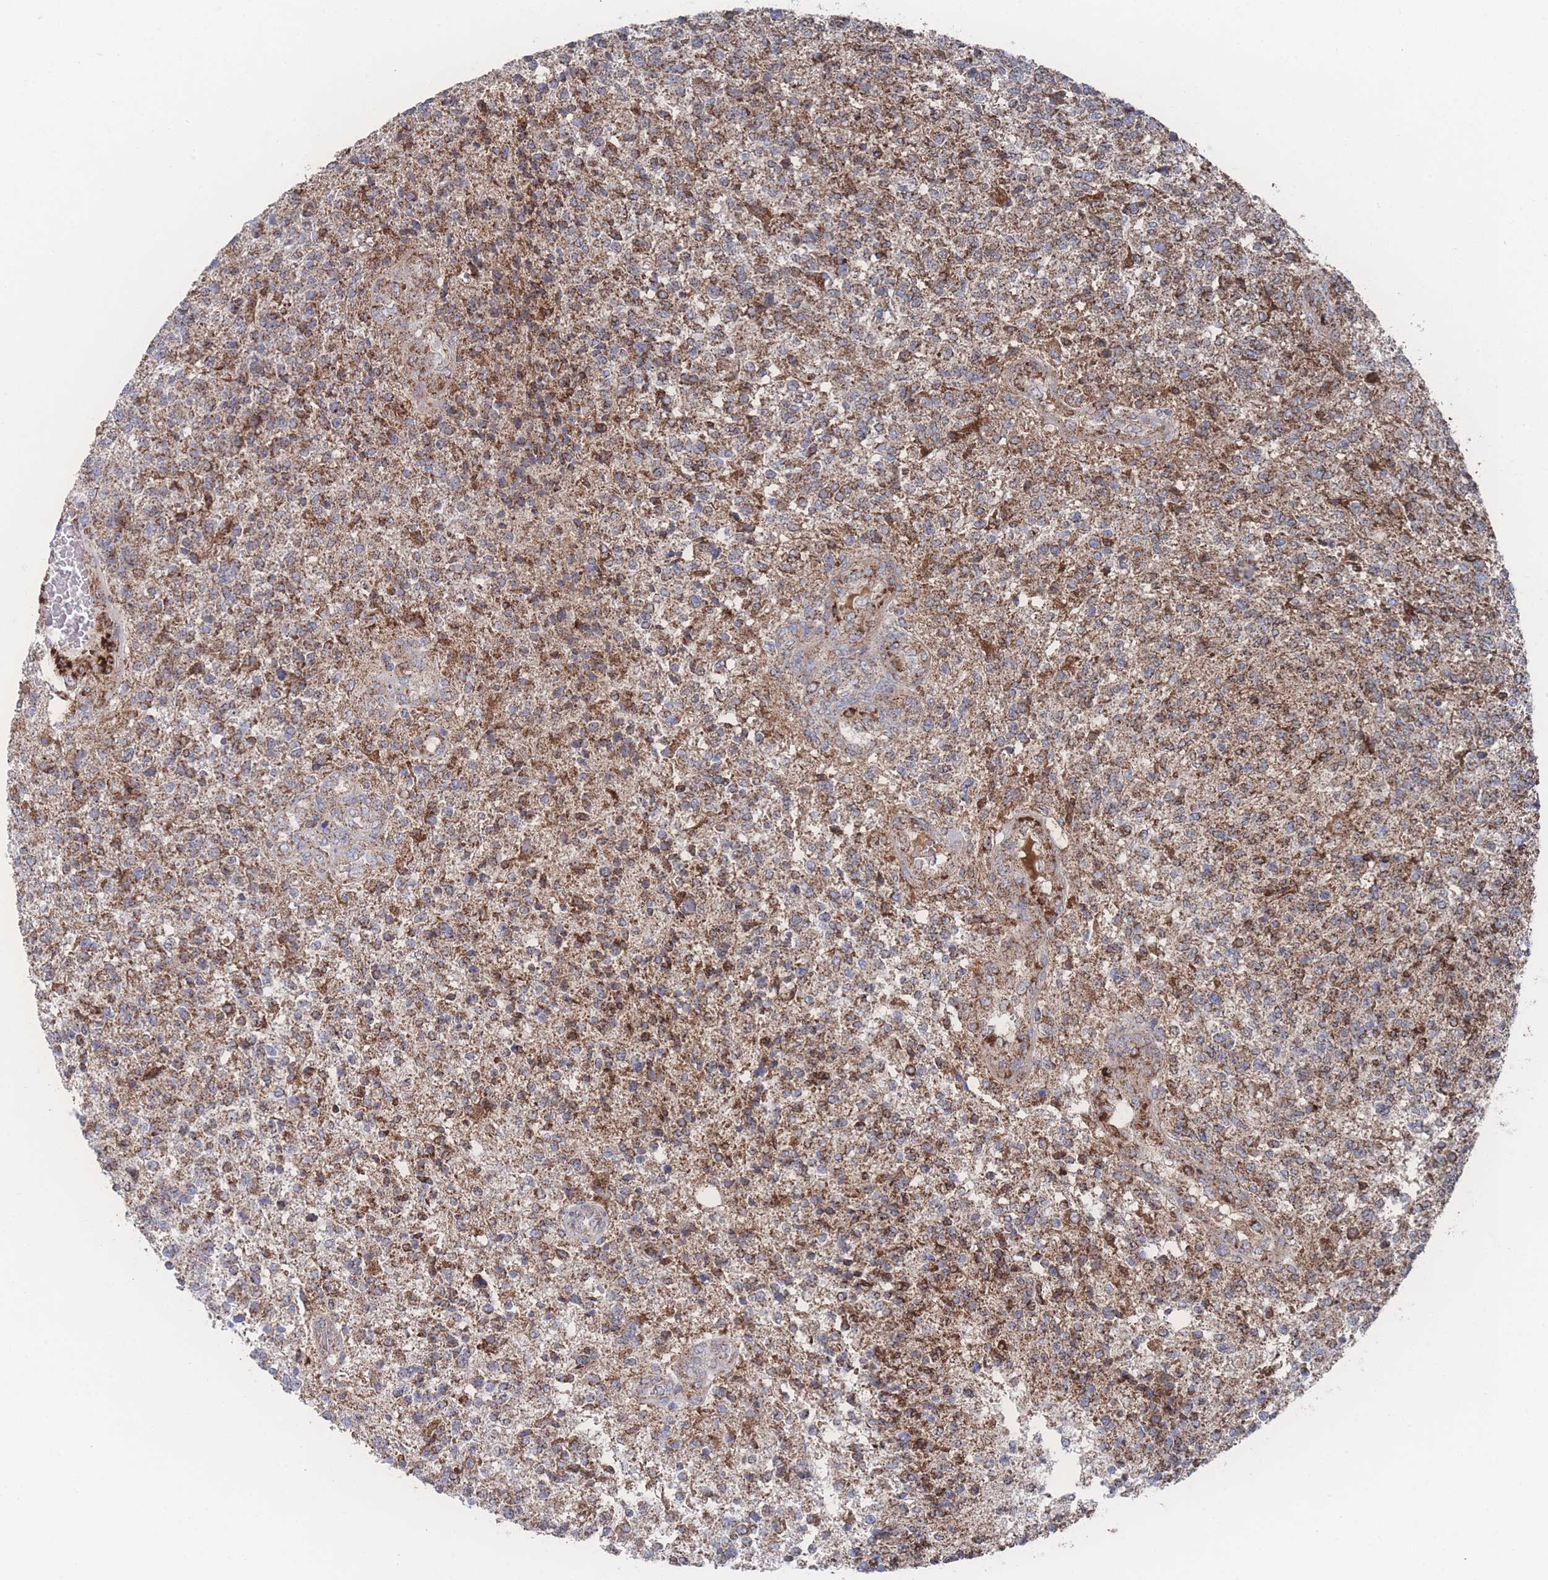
{"staining": {"intensity": "strong", "quantity": "25%-75%", "location": "cytoplasmic/membranous"}, "tissue": "glioma", "cell_type": "Tumor cells", "image_type": "cancer", "snomed": [{"axis": "morphology", "description": "Glioma, malignant, High grade"}, {"axis": "topography", "description": "Brain"}], "caption": "Tumor cells show high levels of strong cytoplasmic/membranous positivity in about 25%-75% of cells in malignant high-grade glioma.", "gene": "PEX14", "patient": {"sex": "male", "age": 56}}